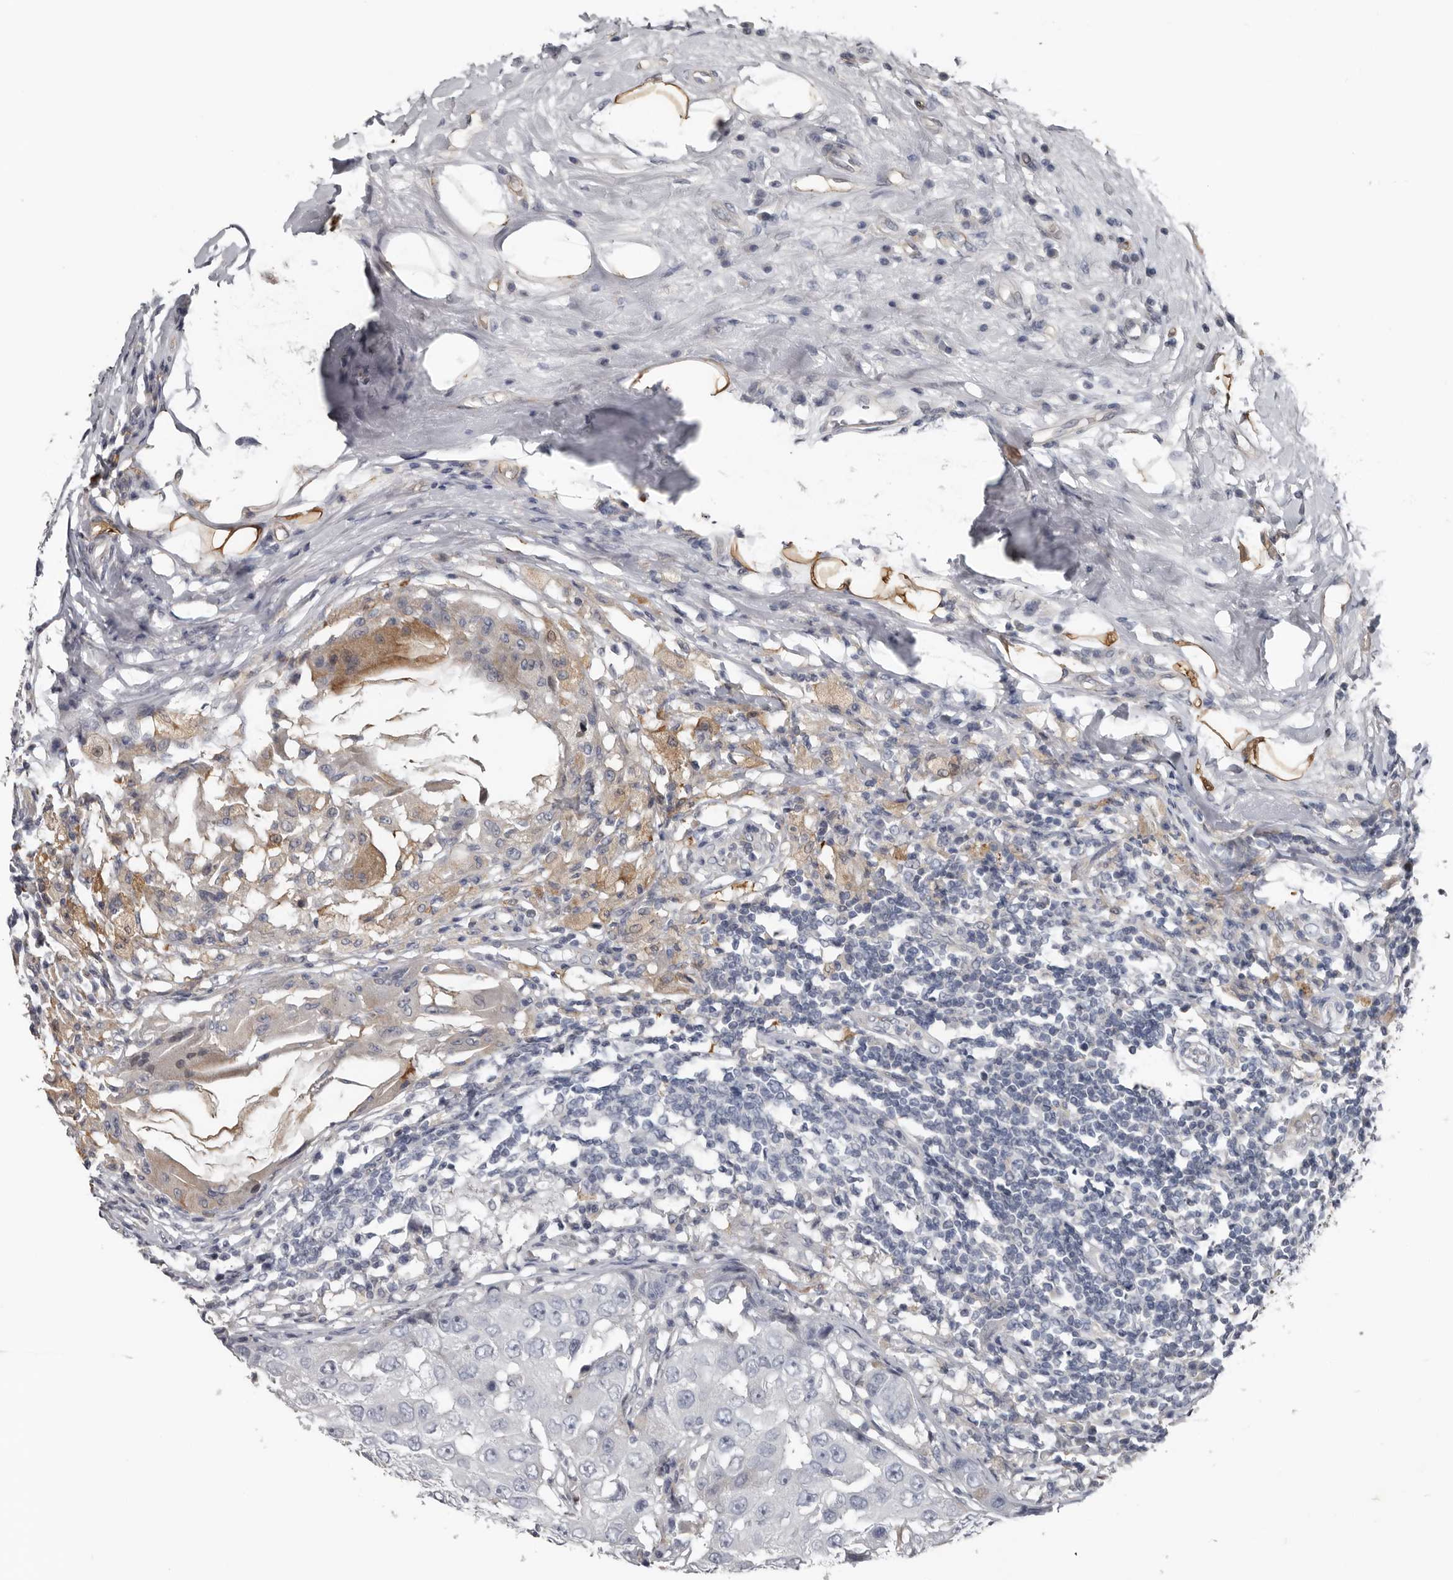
{"staining": {"intensity": "negative", "quantity": "none", "location": "none"}, "tissue": "breast cancer", "cell_type": "Tumor cells", "image_type": "cancer", "snomed": [{"axis": "morphology", "description": "Duct carcinoma"}, {"axis": "topography", "description": "Breast"}], "caption": "The IHC photomicrograph has no significant staining in tumor cells of breast cancer tissue. The staining is performed using DAB brown chromogen with nuclei counter-stained in using hematoxylin.", "gene": "FABP7", "patient": {"sex": "female", "age": 27}}